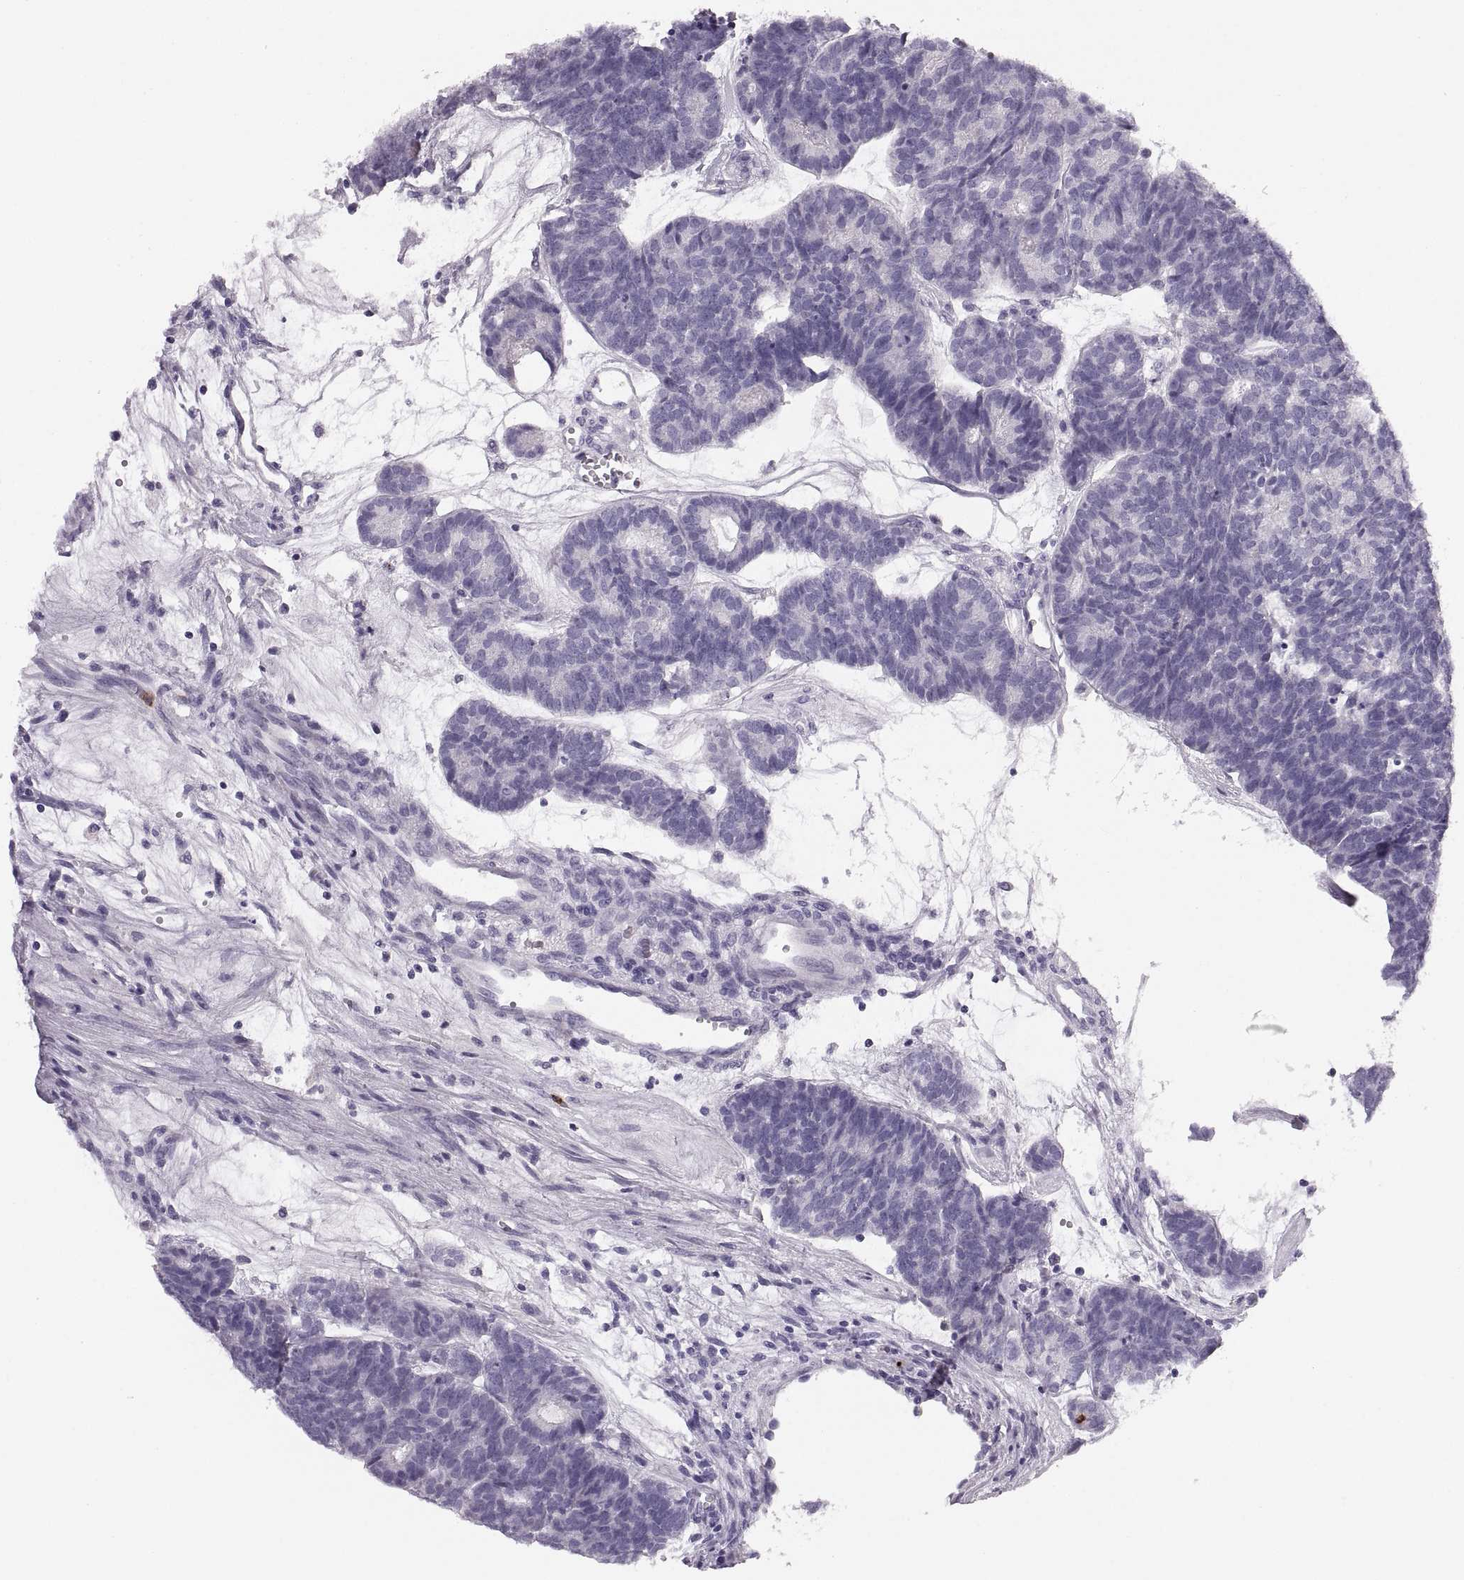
{"staining": {"intensity": "negative", "quantity": "none", "location": "none"}, "tissue": "head and neck cancer", "cell_type": "Tumor cells", "image_type": "cancer", "snomed": [{"axis": "morphology", "description": "Adenocarcinoma, NOS"}, {"axis": "topography", "description": "Head-Neck"}], "caption": "Immunohistochemistry (IHC) of human adenocarcinoma (head and neck) shows no positivity in tumor cells.", "gene": "MILR1", "patient": {"sex": "female", "age": 81}}